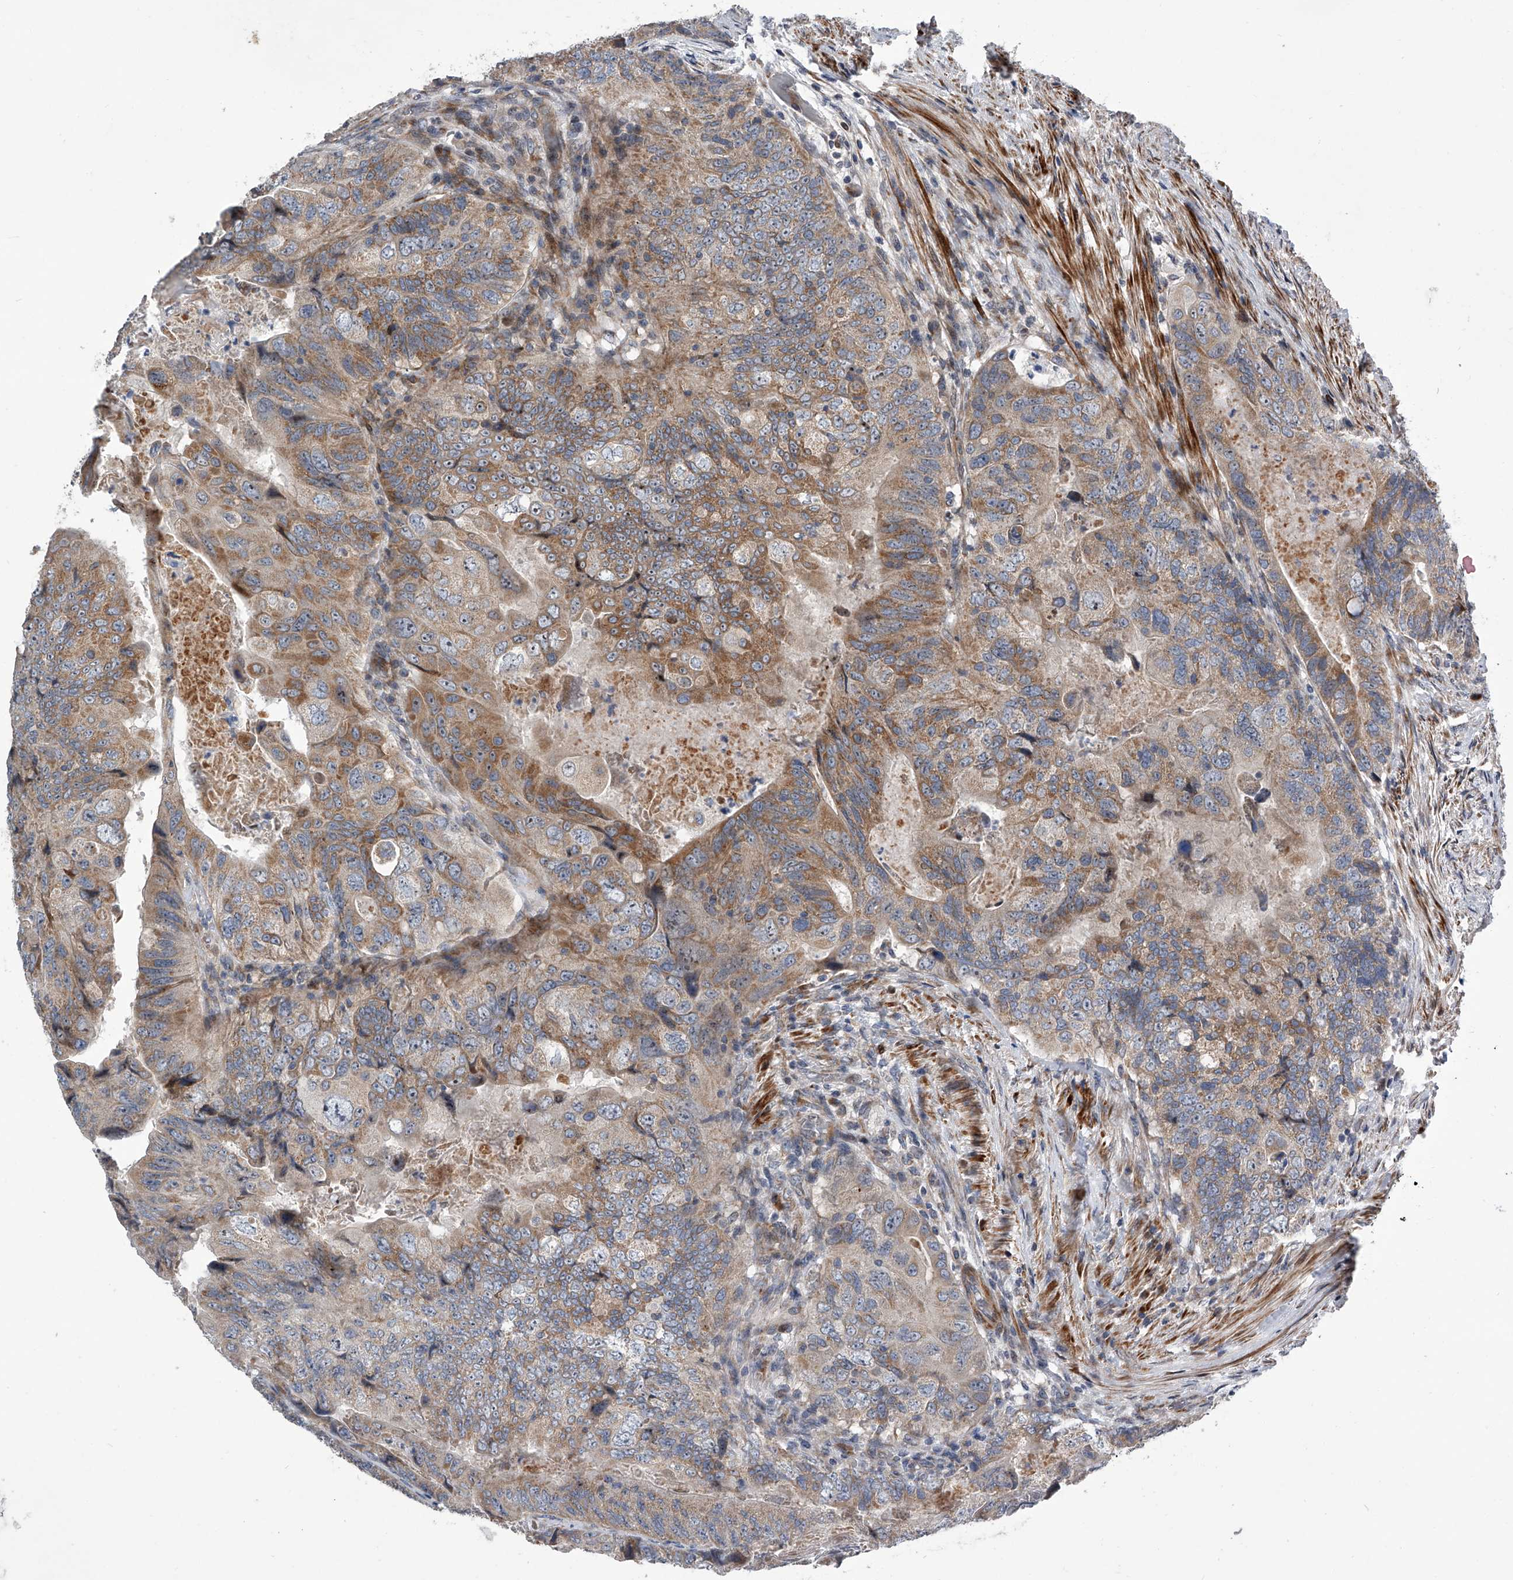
{"staining": {"intensity": "moderate", "quantity": ">75%", "location": "cytoplasmic/membranous"}, "tissue": "colorectal cancer", "cell_type": "Tumor cells", "image_type": "cancer", "snomed": [{"axis": "morphology", "description": "Adenocarcinoma, NOS"}, {"axis": "topography", "description": "Rectum"}], "caption": "The micrograph displays staining of colorectal cancer, revealing moderate cytoplasmic/membranous protein positivity (brown color) within tumor cells.", "gene": "DLGAP2", "patient": {"sex": "male", "age": 63}}